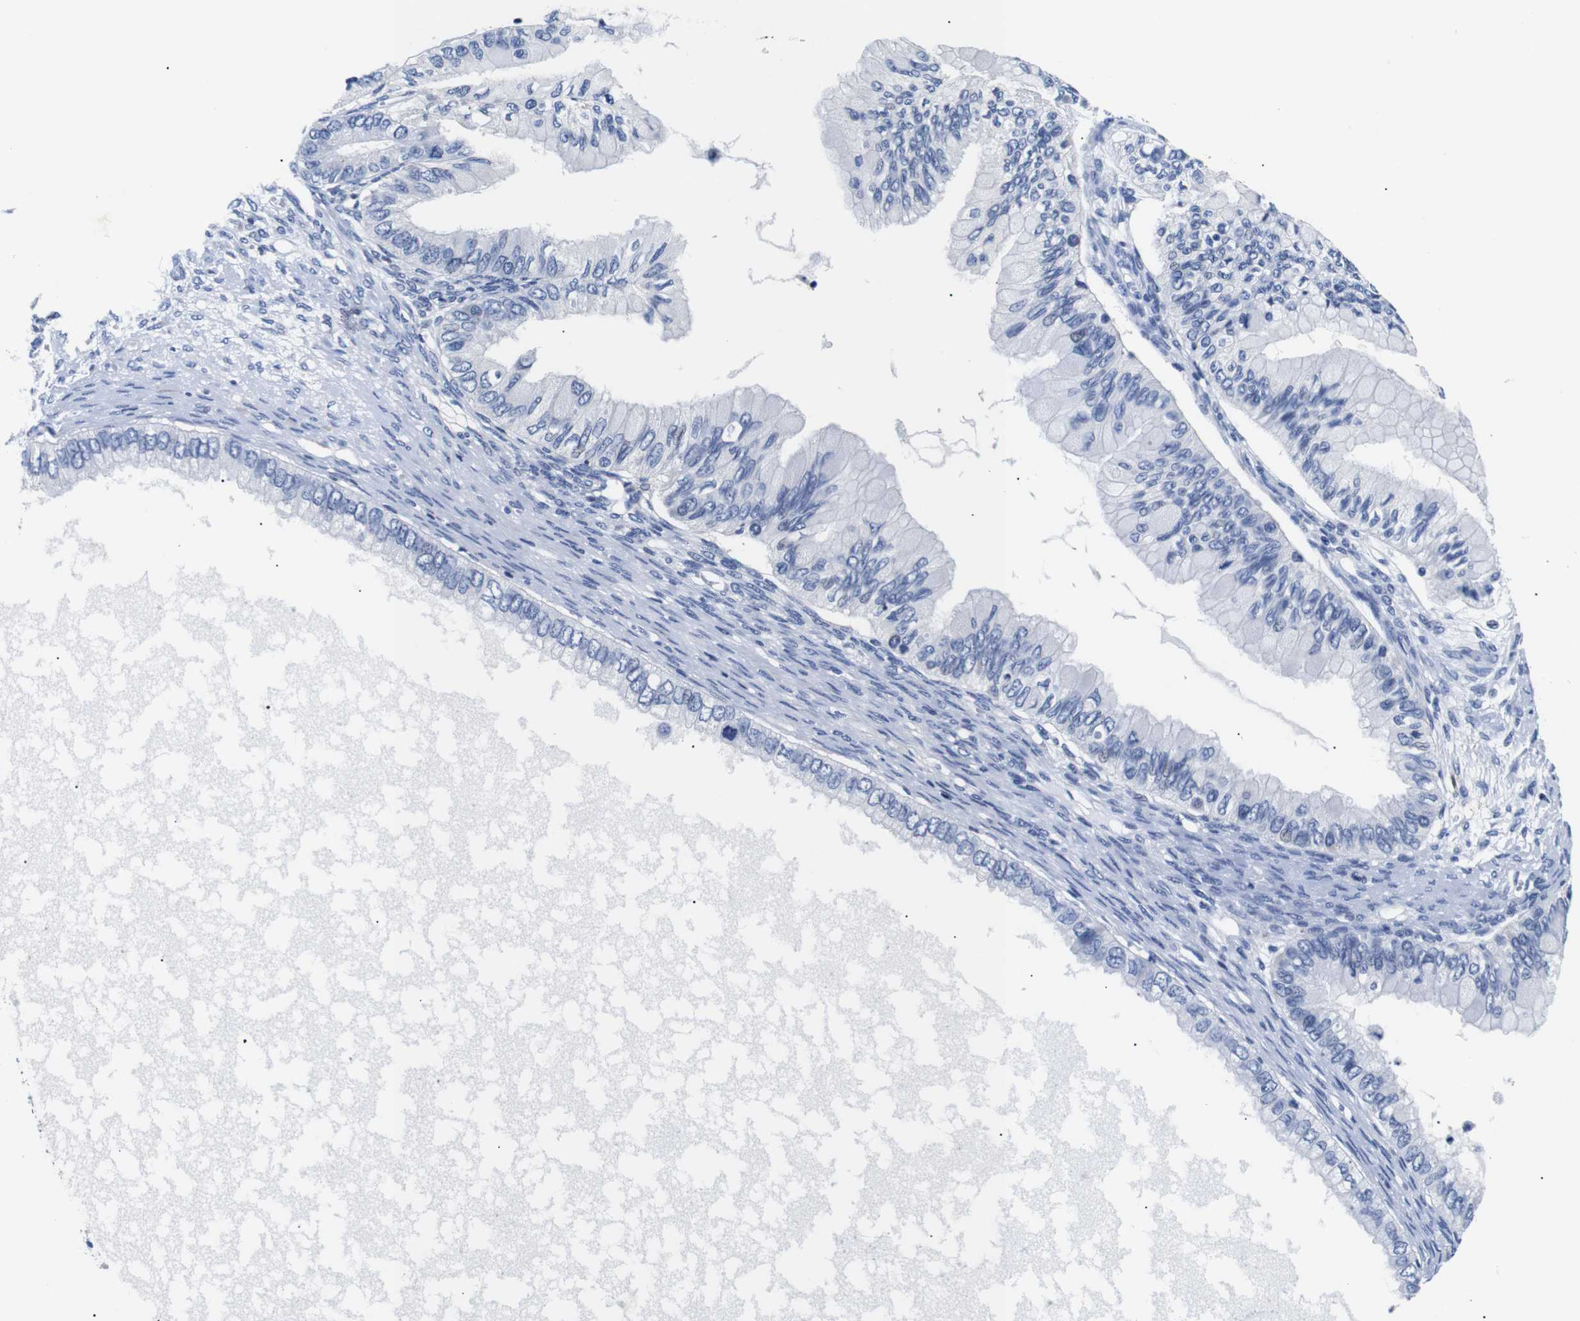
{"staining": {"intensity": "negative", "quantity": "none", "location": "none"}, "tissue": "ovarian cancer", "cell_type": "Tumor cells", "image_type": "cancer", "snomed": [{"axis": "morphology", "description": "Cystadenocarcinoma, mucinous, NOS"}, {"axis": "topography", "description": "Ovary"}], "caption": "Protein analysis of mucinous cystadenocarcinoma (ovarian) reveals no significant staining in tumor cells. Brightfield microscopy of IHC stained with DAB (3,3'-diaminobenzidine) (brown) and hematoxylin (blue), captured at high magnification.", "gene": "GAP43", "patient": {"sex": "female", "age": 80}}